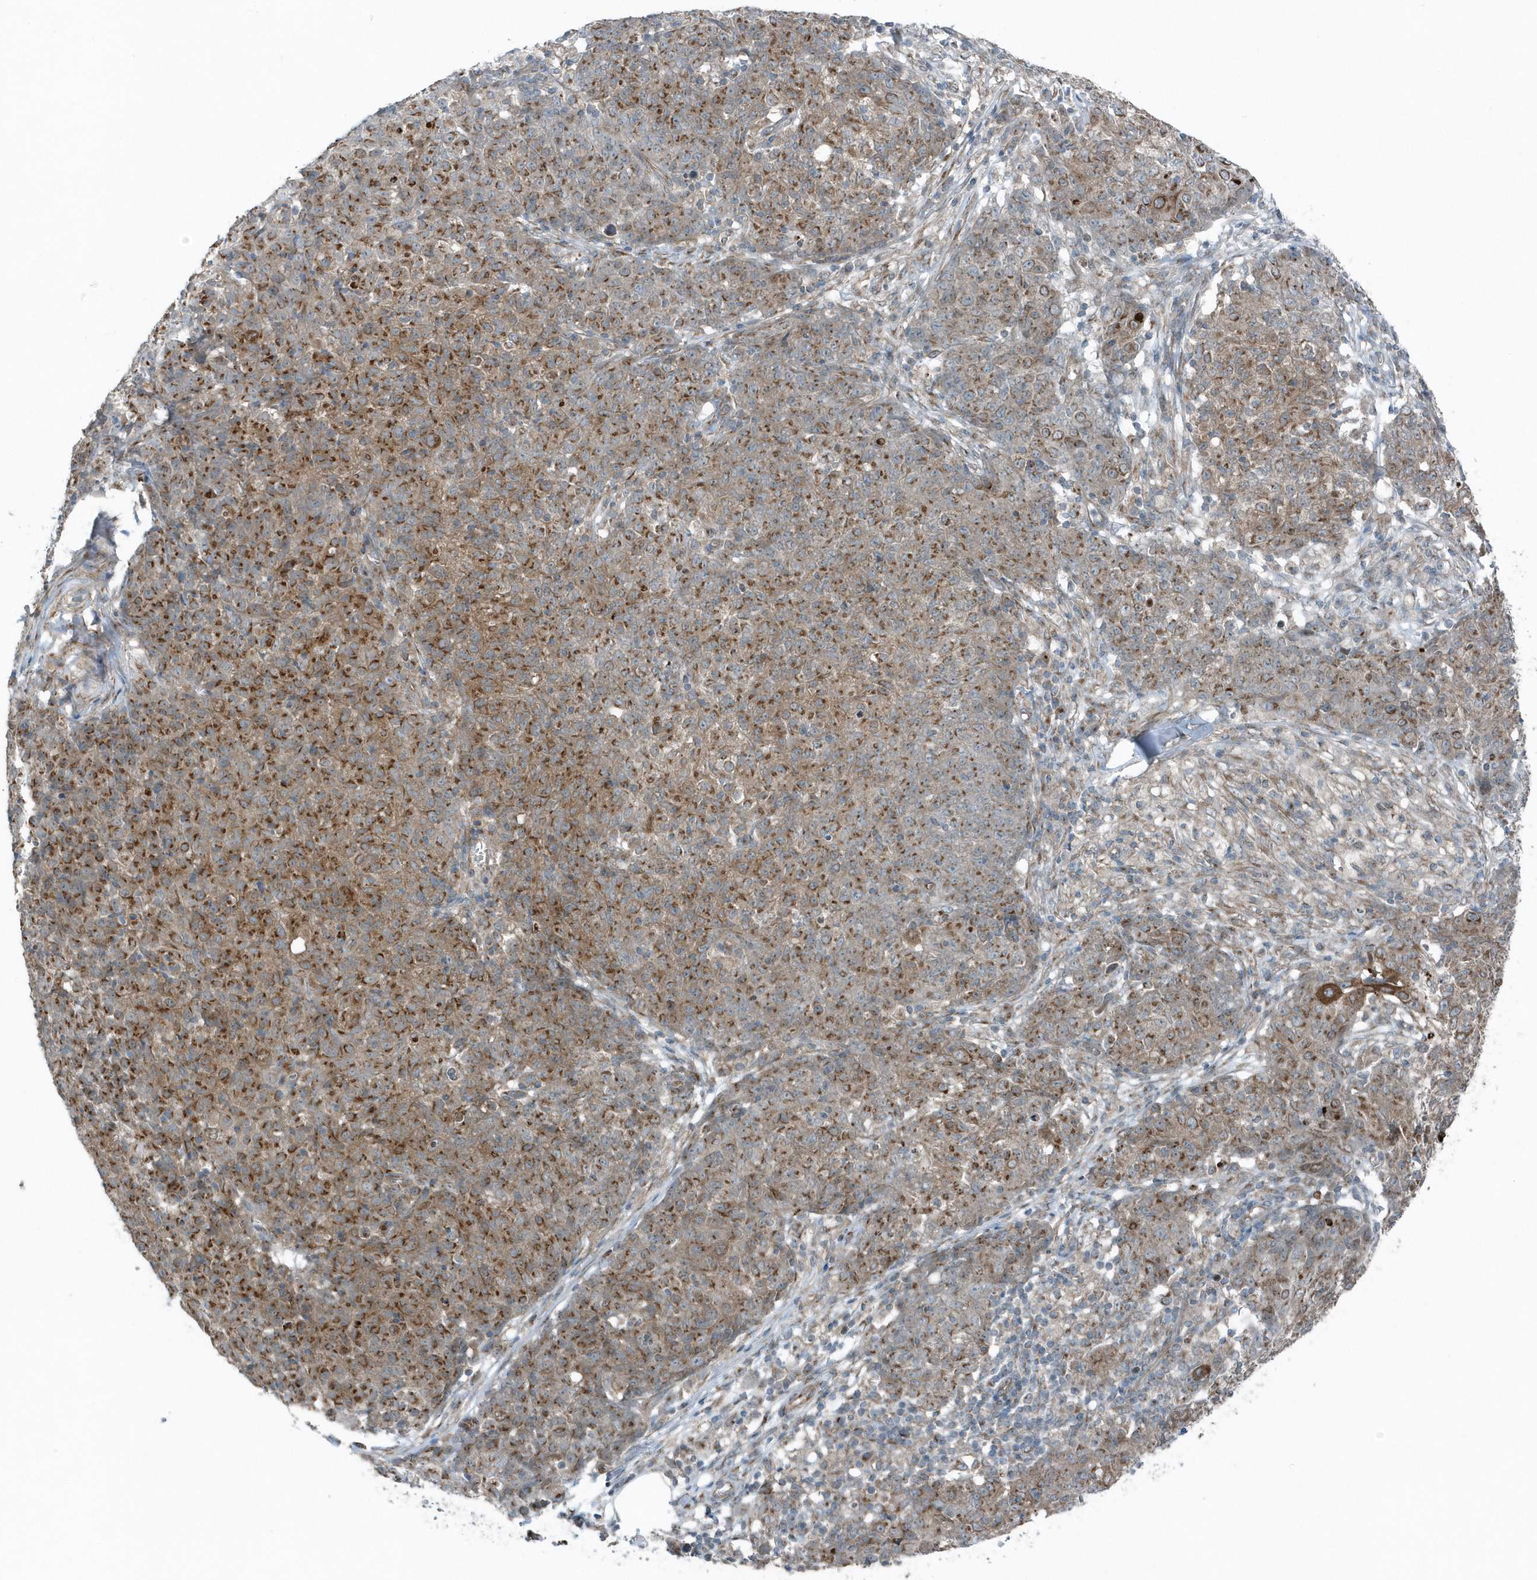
{"staining": {"intensity": "moderate", "quantity": ">75%", "location": "cytoplasmic/membranous"}, "tissue": "ovarian cancer", "cell_type": "Tumor cells", "image_type": "cancer", "snomed": [{"axis": "morphology", "description": "Carcinoma, endometroid"}, {"axis": "topography", "description": "Ovary"}], "caption": "The photomicrograph demonstrates immunohistochemical staining of endometroid carcinoma (ovarian). There is moderate cytoplasmic/membranous positivity is seen in approximately >75% of tumor cells. The protein of interest is stained brown, and the nuclei are stained in blue (DAB (3,3'-diaminobenzidine) IHC with brightfield microscopy, high magnification).", "gene": "GCC2", "patient": {"sex": "female", "age": 42}}